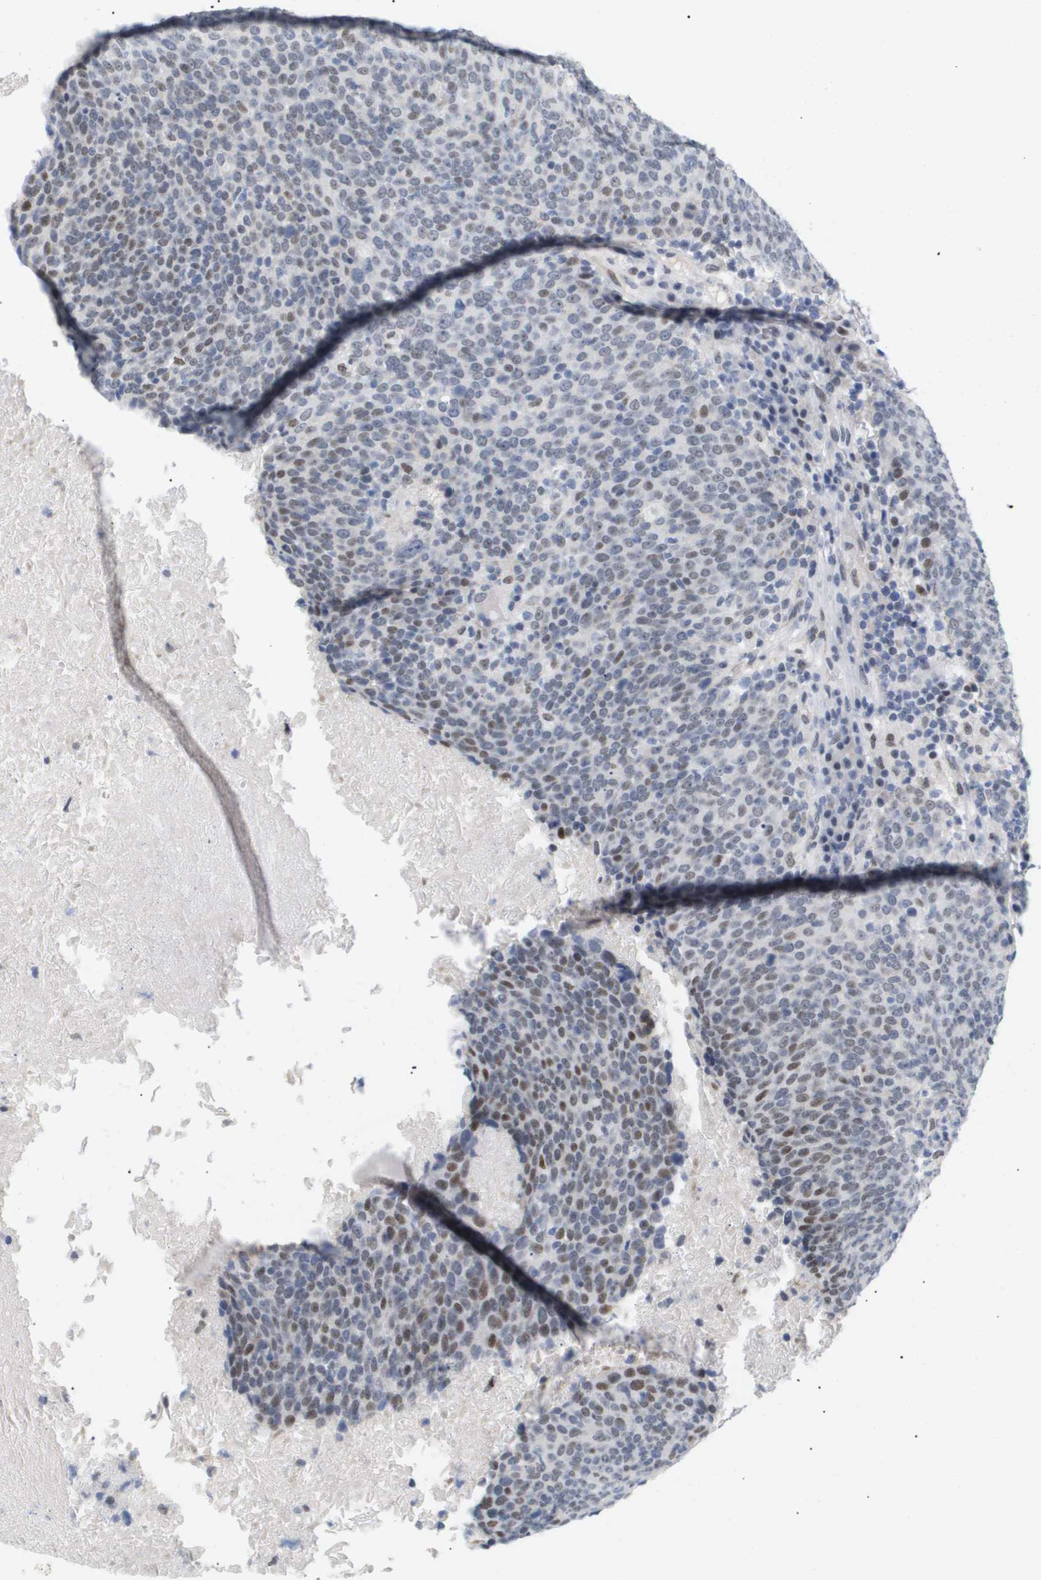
{"staining": {"intensity": "moderate", "quantity": "25%-75%", "location": "nuclear"}, "tissue": "head and neck cancer", "cell_type": "Tumor cells", "image_type": "cancer", "snomed": [{"axis": "morphology", "description": "Squamous cell carcinoma, NOS"}, {"axis": "morphology", "description": "Squamous cell carcinoma, metastatic, NOS"}, {"axis": "topography", "description": "Lymph node"}, {"axis": "topography", "description": "Head-Neck"}], "caption": "DAB immunohistochemical staining of human head and neck cancer reveals moderate nuclear protein positivity in about 25%-75% of tumor cells.", "gene": "PPARD", "patient": {"sex": "male", "age": 62}}